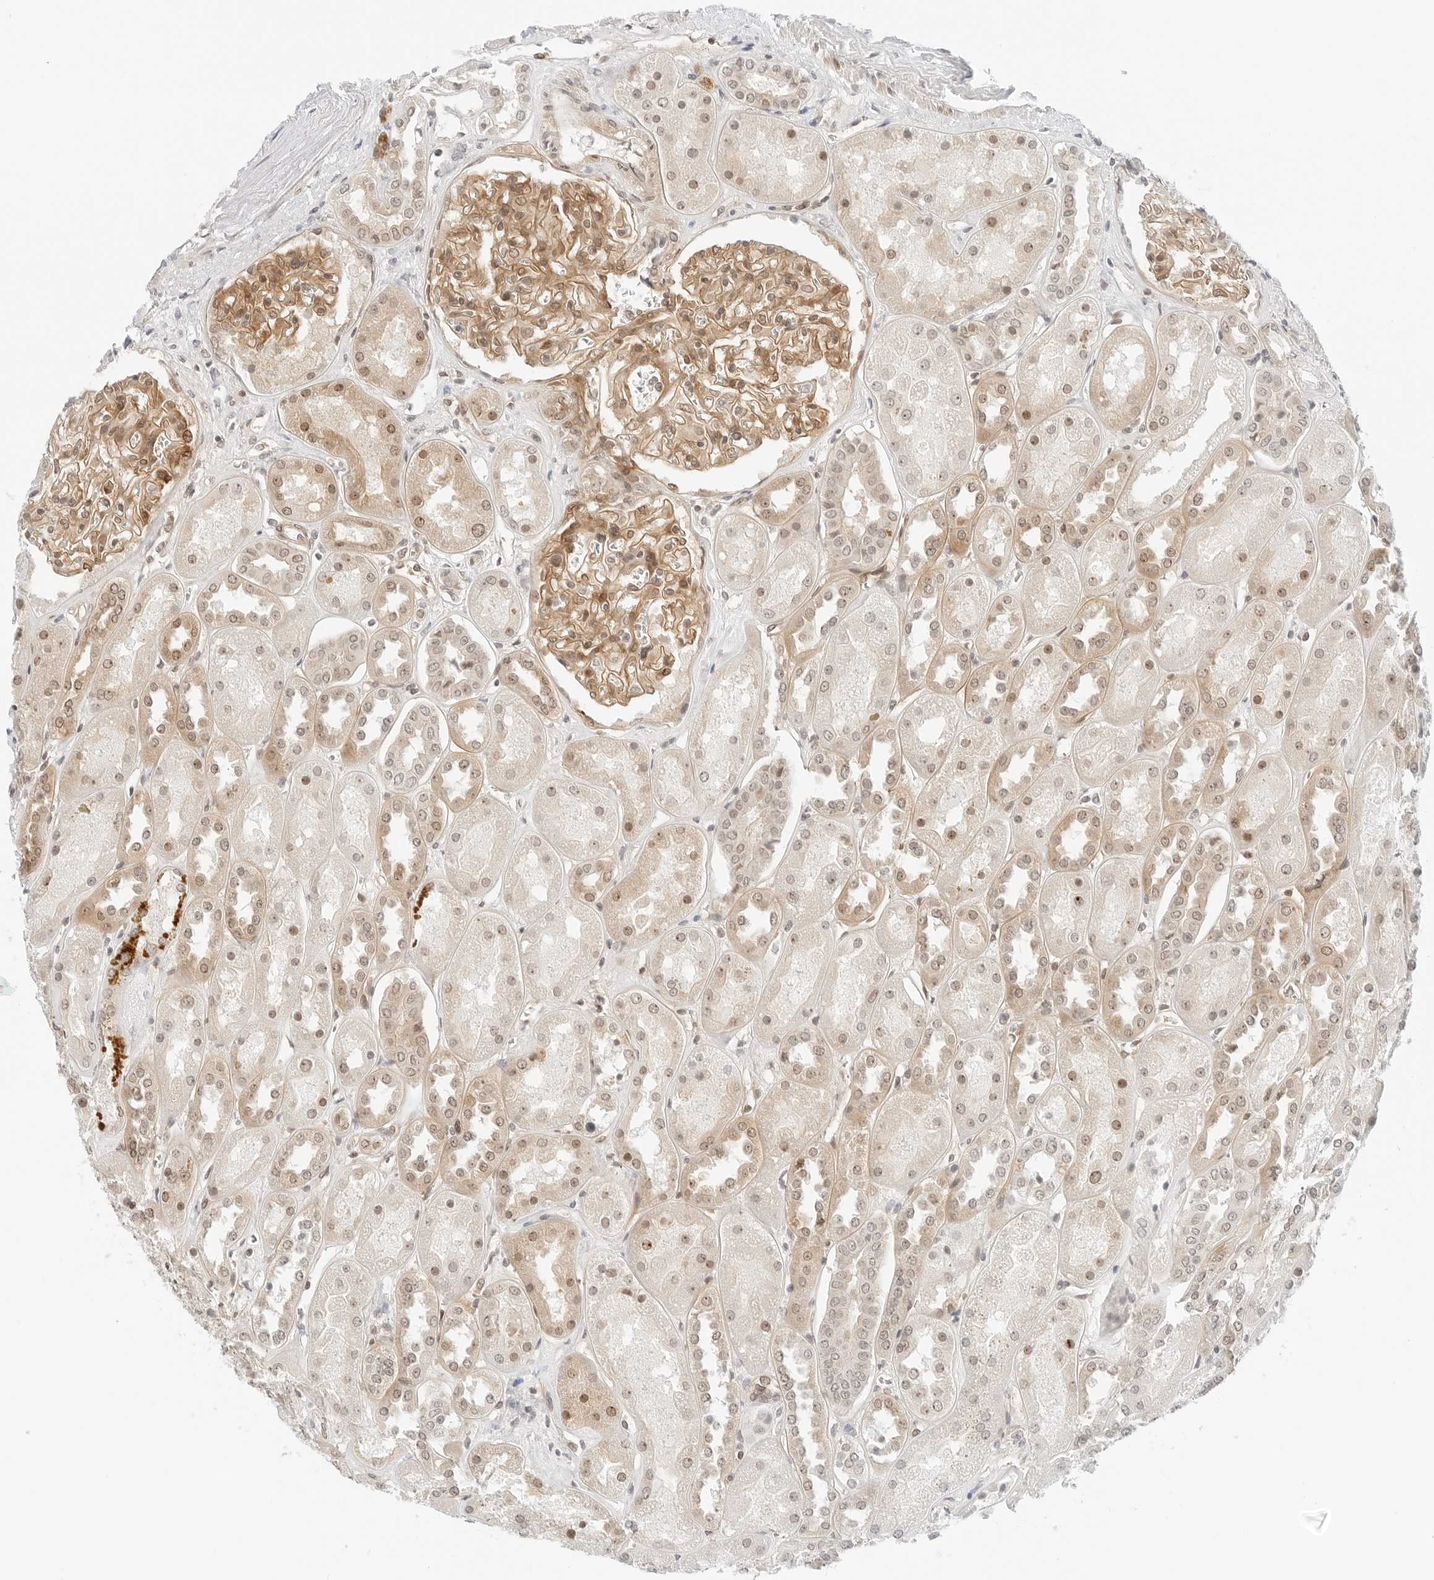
{"staining": {"intensity": "moderate", "quantity": ">75%", "location": "cytoplasmic/membranous,nuclear"}, "tissue": "kidney", "cell_type": "Cells in glomeruli", "image_type": "normal", "snomed": [{"axis": "morphology", "description": "Normal tissue, NOS"}, {"axis": "topography", "description": "Kidney"}], "caption": "This image displays immunohistochemistry staining of normal kidney, with medium moderate cytoplasmic/membranous,nuclear expression in about >75% of cells in glomeruli.", "gene": "NEO1", "patient": {"sex": "male", "age": 70}}